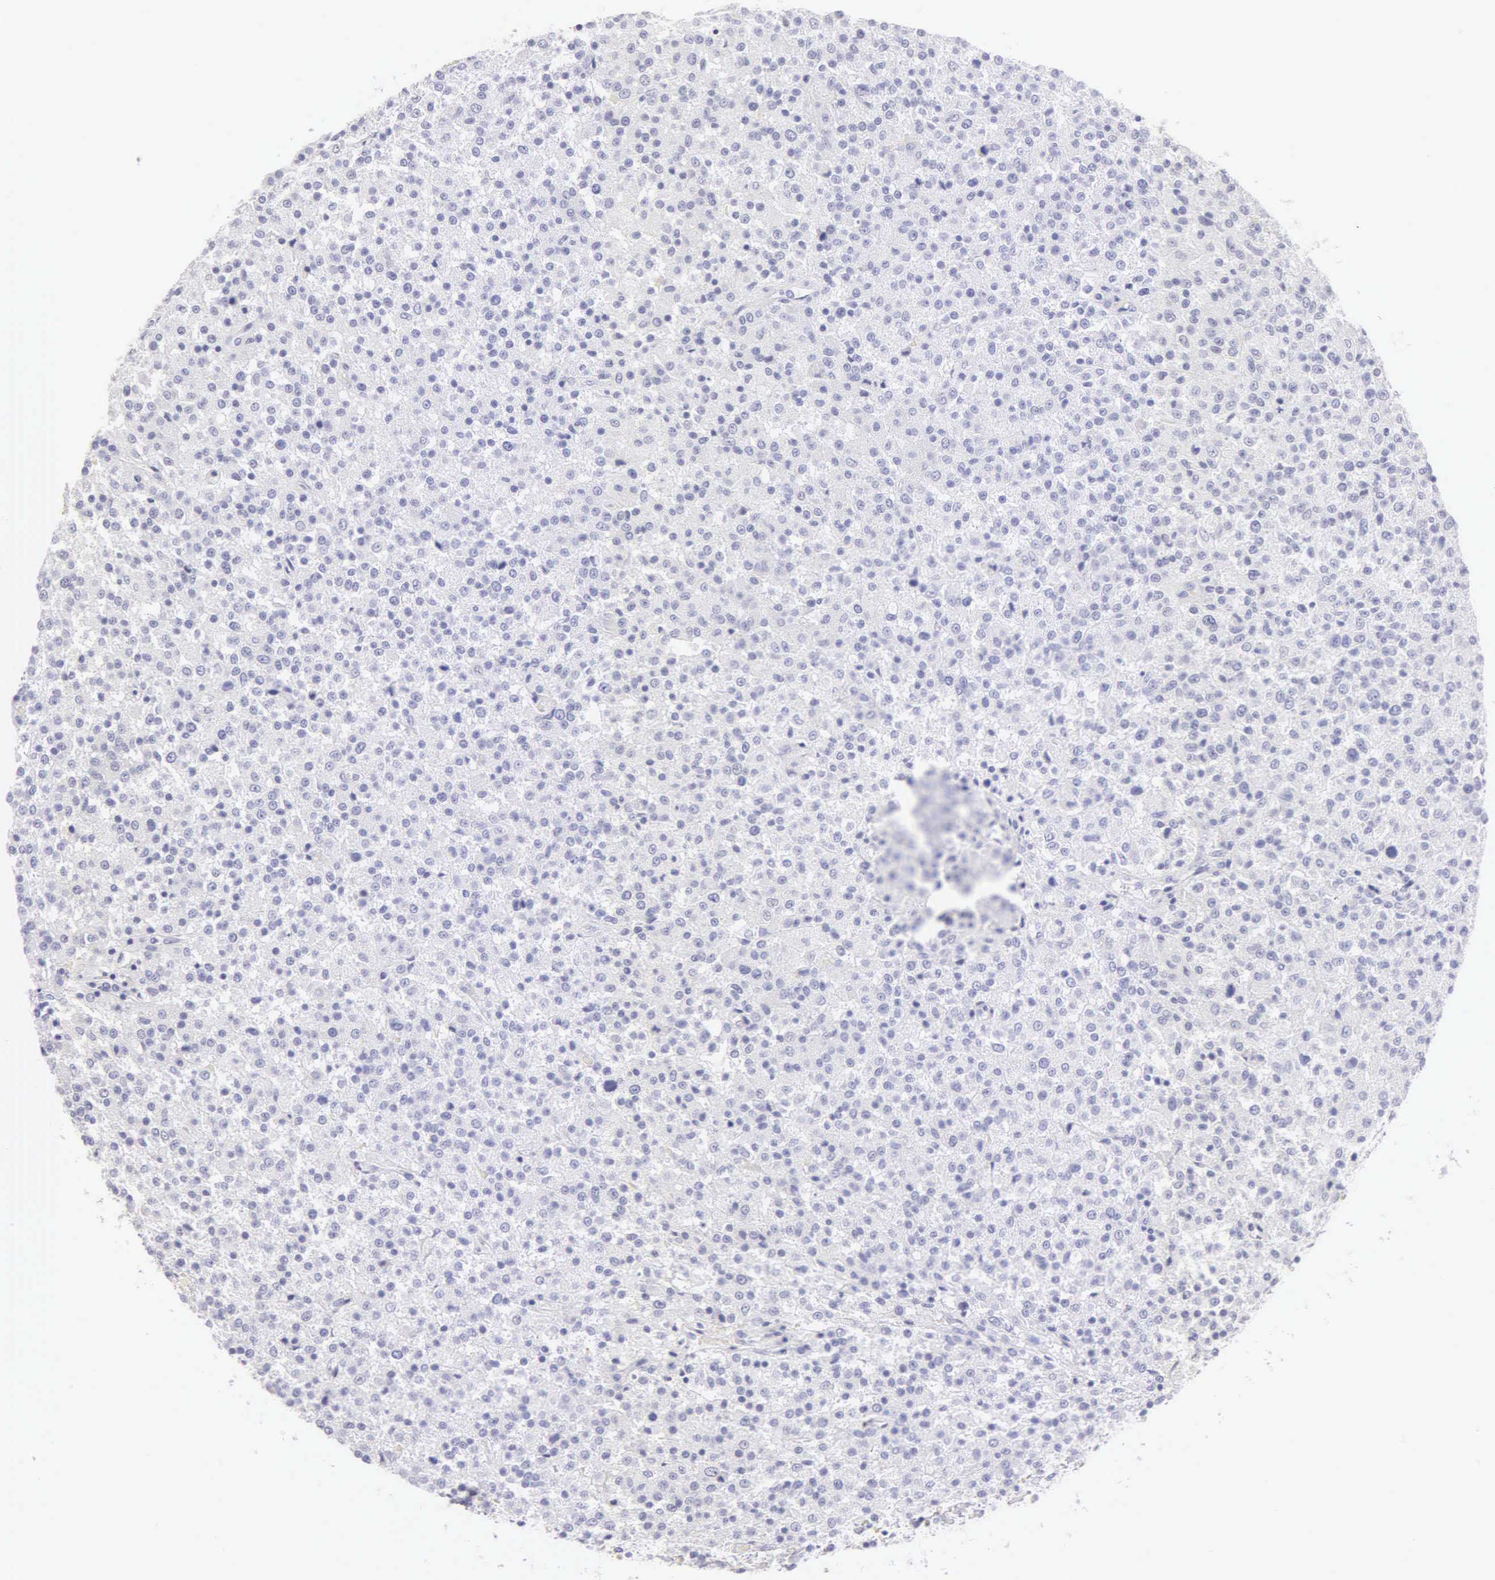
{"staining": {"intensity": "negative", "quantity": "none", "location": "none"}, "tissue": "testis cancer", "cell_type": "Tumor cells", "image_type": "cancer", "snomed": [{"axis": "morphology", "description": "Seminoma, NOS"}, {"axis": "topography", "description": "Testis"}], "caption": "IHC histopathology image of neoplastic tissue: human testis cancer stained with DAB (3,3'-diaminobenzidine) displays no significant protein positivity in tumor cells. (Stains: DAB immunohistochemistry with hematoxylin counter stain, Microscopy: brightfield microscopy at high magnification).", "gene": "KRT17", "patient": {"sex": "male", "age": 59}}